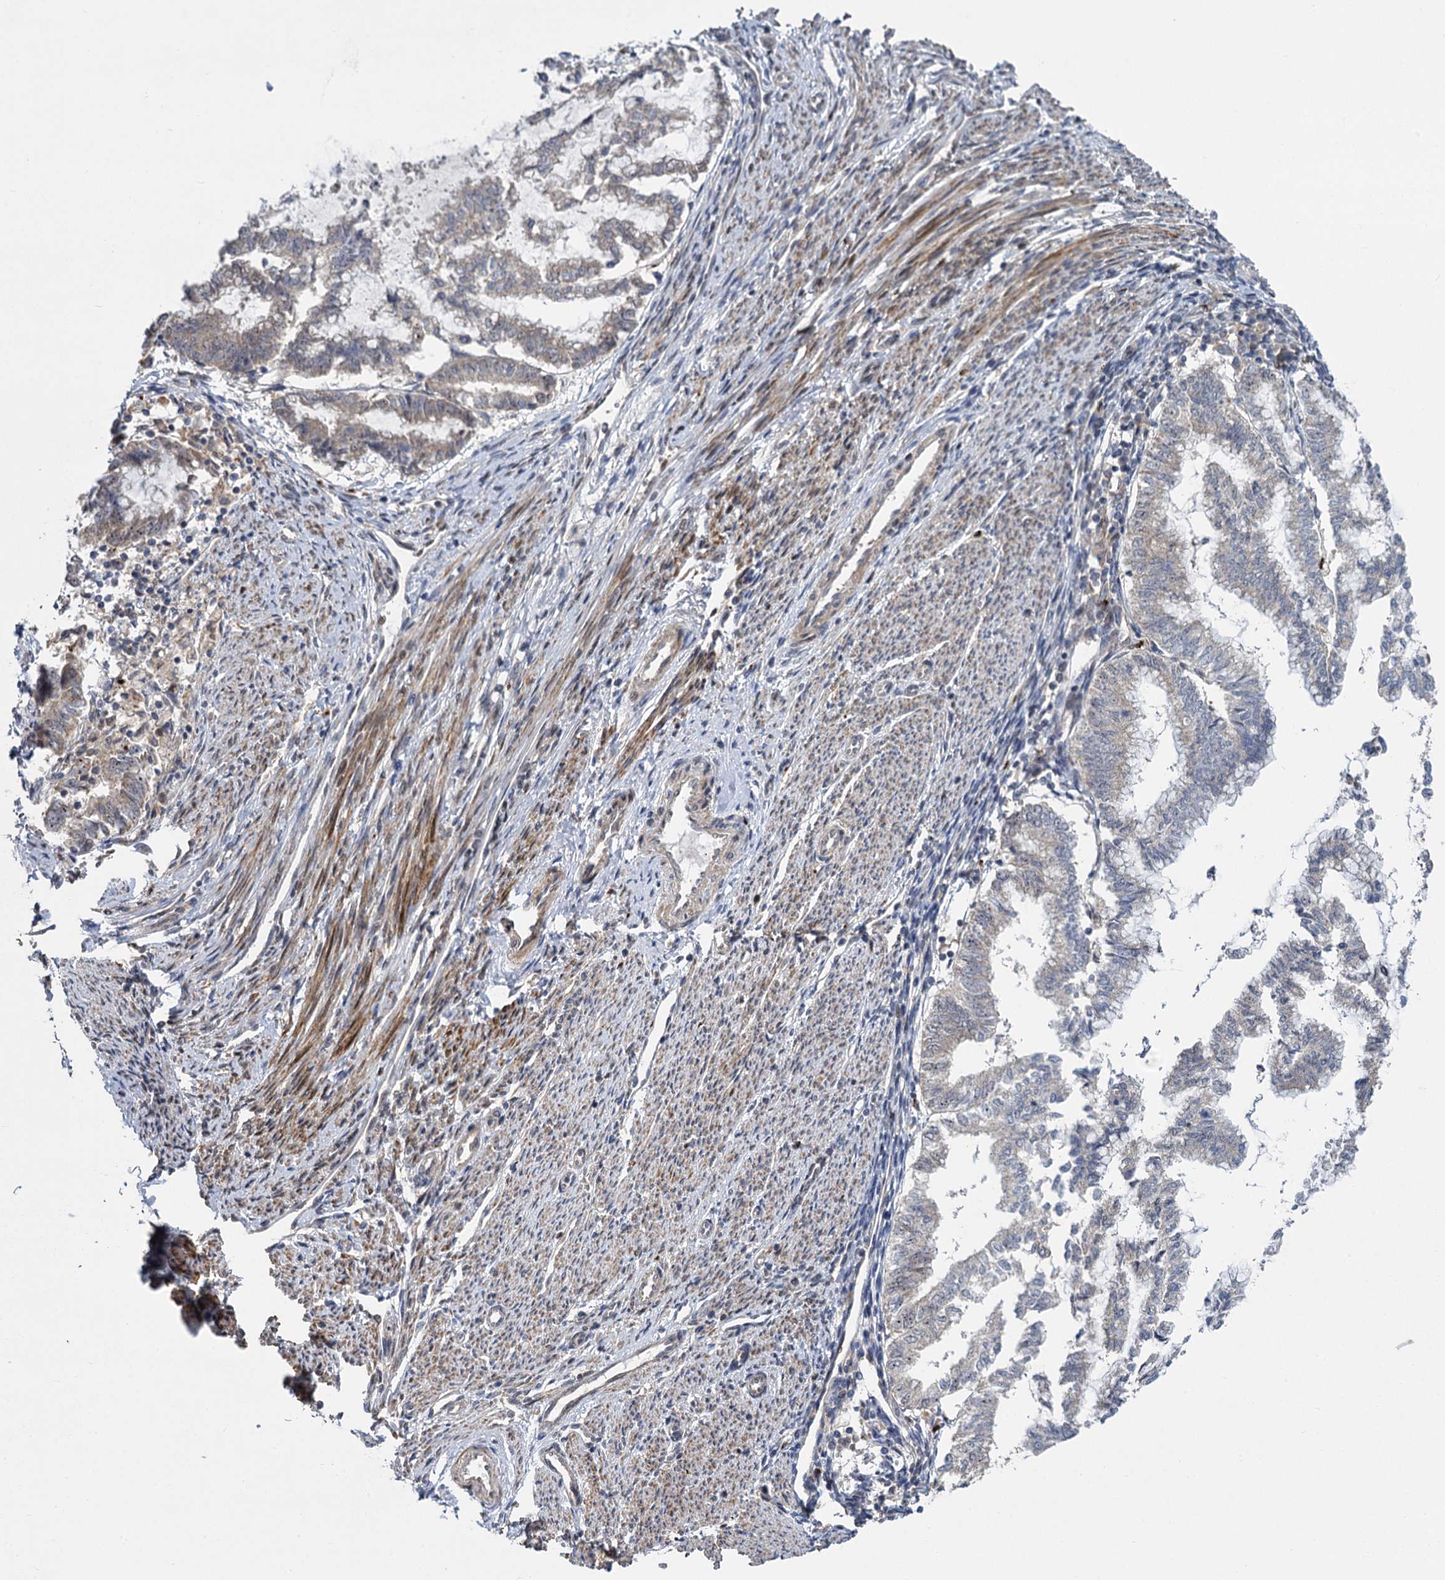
{"staining": {"intensity": "weak", "quantity": "<25%", "location": "cytoplasmic/membranous"}, "tissue": "endometrial cancer", "cell_type": "Tumor cells", "image_type": "cancer", "snomed": [{"axis": "morphology", "description": "Adenocarcinoma, NOS"}, {"axis": "topography", "description": "Endometrium"}], "caption": "Photomicrograph shows no protein positivity in tumor cells of endometrial adenocarcinoma tissue.", "gene": "GAL3ST4", "patient": {"sex": "female", "age": 79}}